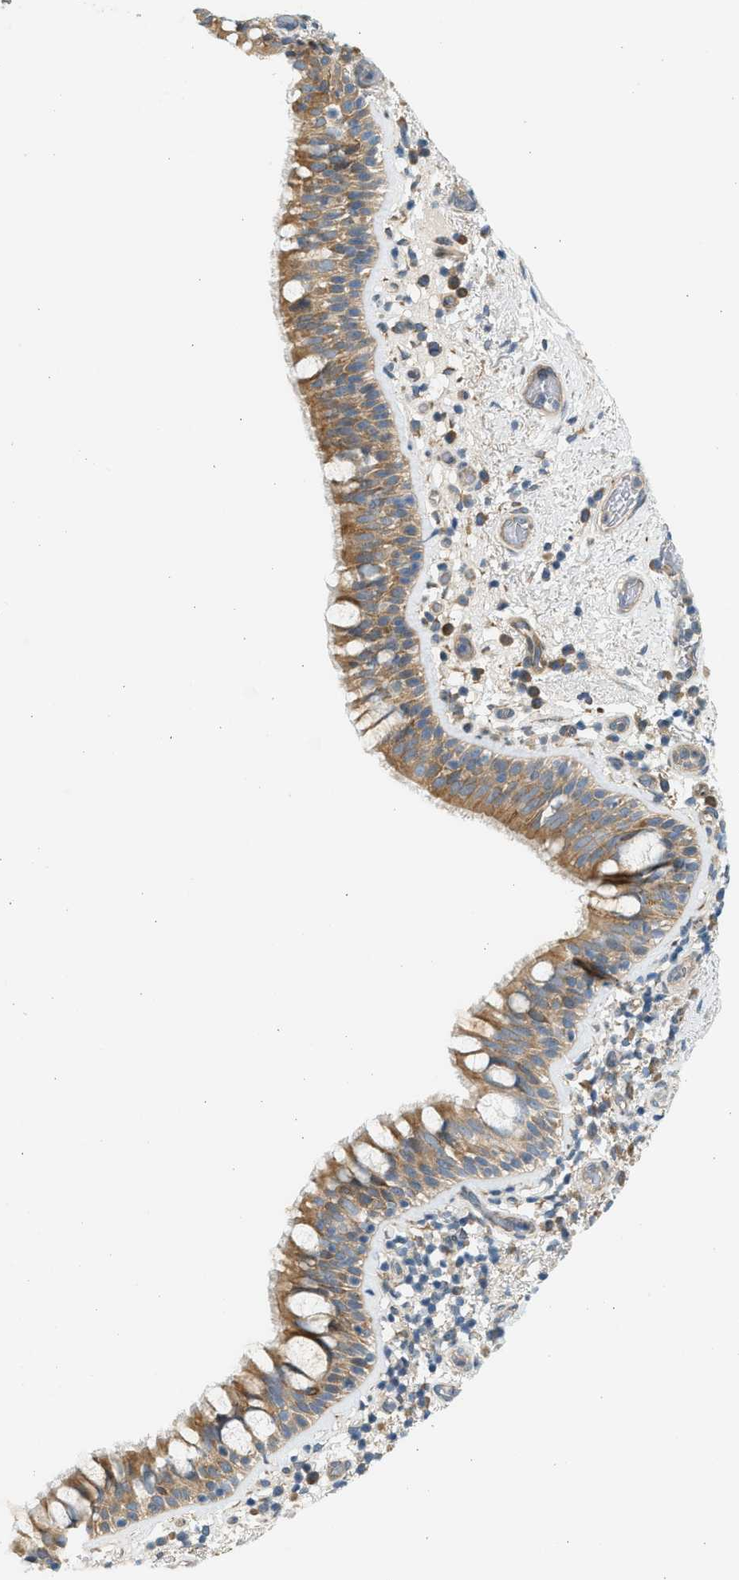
{"staining": {"intensity": "moderate", "quantity": "25%-75%", "location": "cytoplasmic/membranous"}, "tissue": "bronchus", "cell_type": "Respiratory epithelial cells", "image_type": "normal", "snomed": [{"axis": "morphology", "description": "Normal tissue, NOS"}, {"axis": "morphology", "description": "Inflammation, NOS"}, {"axis": "topography", "description": "Cartilage tissue"}, {"axis": "topography", "description": "Bronchus"}], "caption": "Protein staining of benign bronchus exhibits moderate cytoplasmic/membranous staining in about 25%-75% of respiratory epithelial cells. The protein is shown in brown color, while the nuclei are stained blue.", "gene": "KDELR2", "patient": {"sex": "male", "age": 77}}